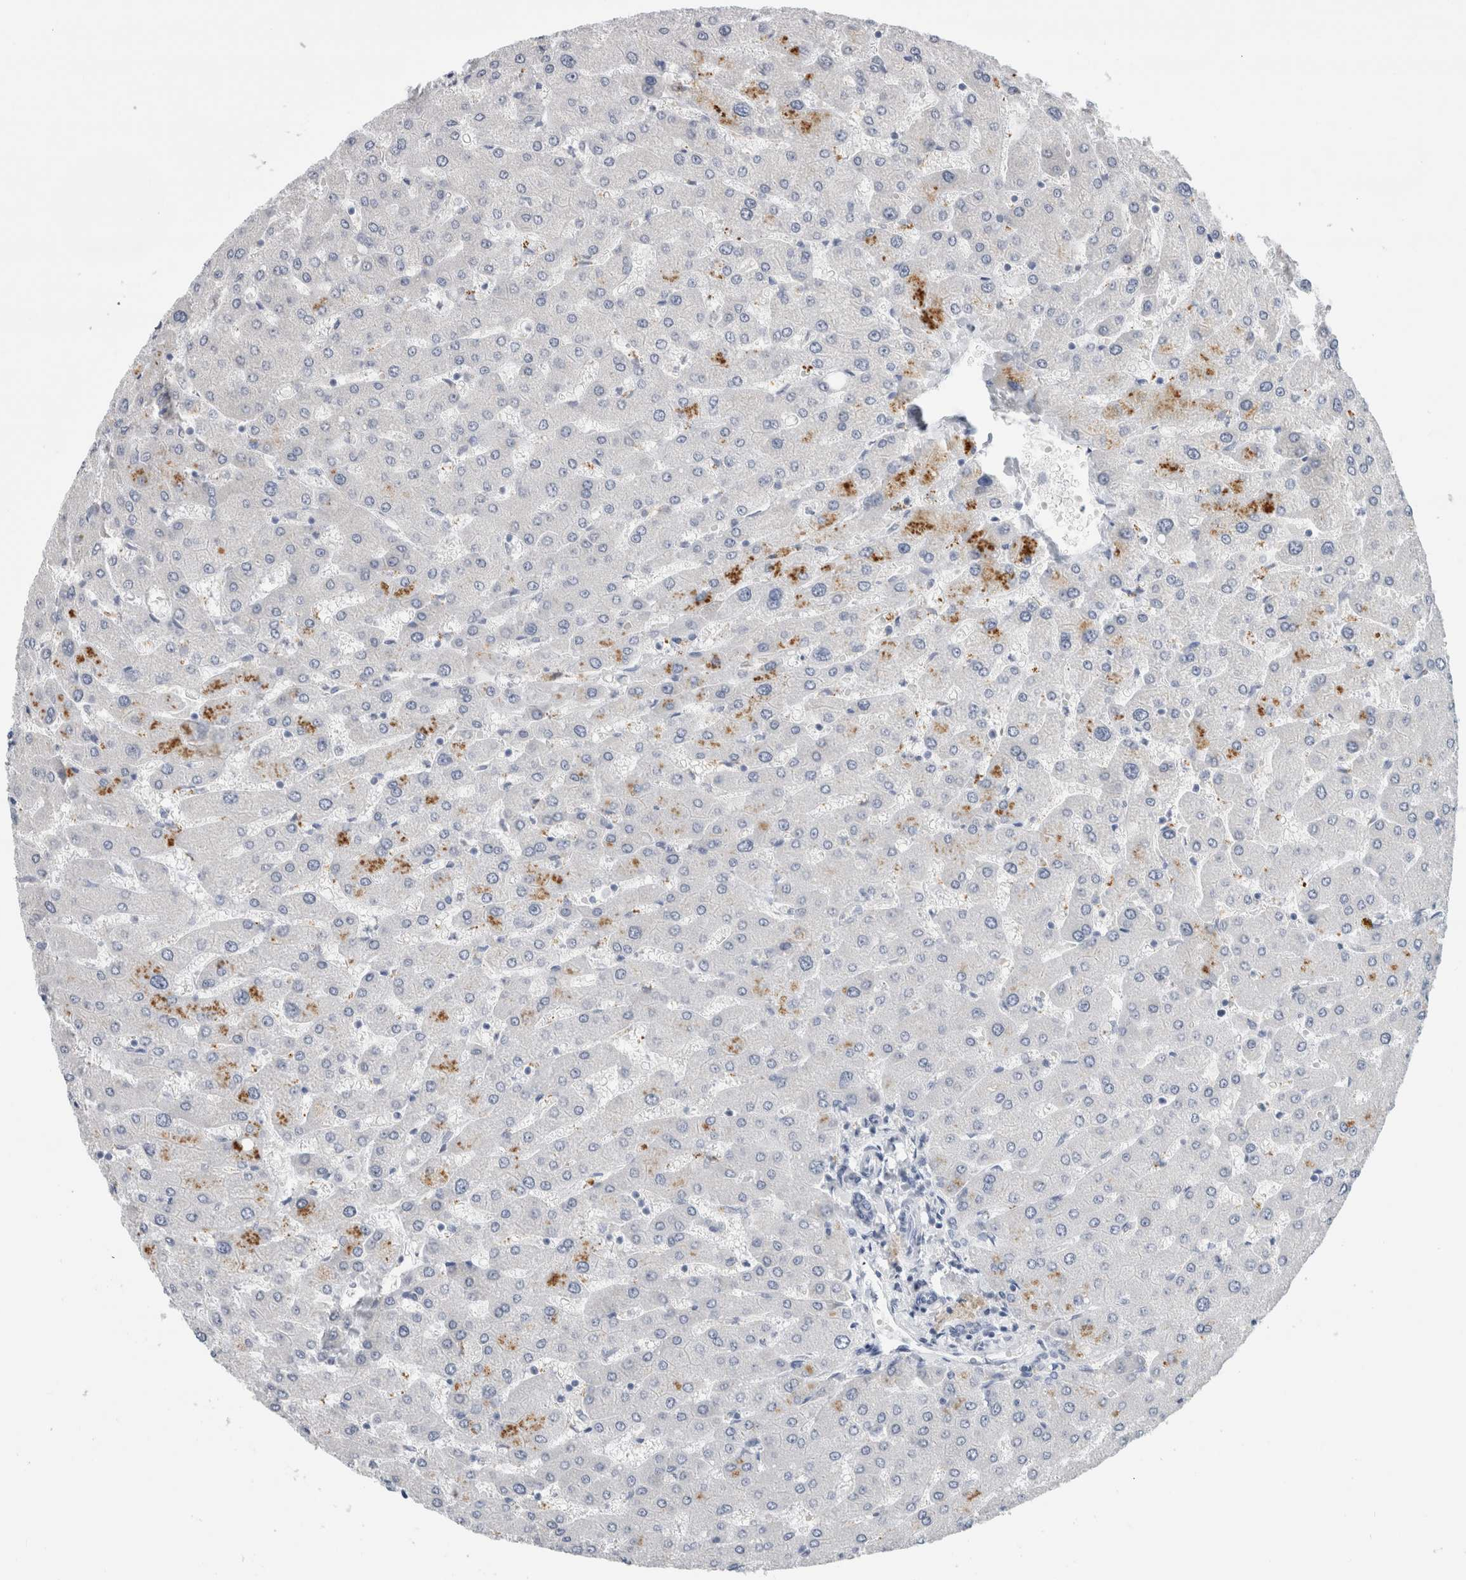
{"staining": {"intensity": "negative", "quantity": "none", "location": "none"}, "tissue": "liver", "cell_type": "Cholangiocytes", "image_type": "normal", "snomed": [{"axis": "morphology", "description": "Normal tissue, NOS"}, {"axis": "topography", "description": "Liver"}], "caption": "Immunohistochemistry of unremarkable liver displays no expression in cholangiocytes. (Brightfield microscopy of DAB immunohistochemistry (IHC) at high magnification).", "gene": "SCGB1A1", "patient": {"sex": "male", "age": 55}}